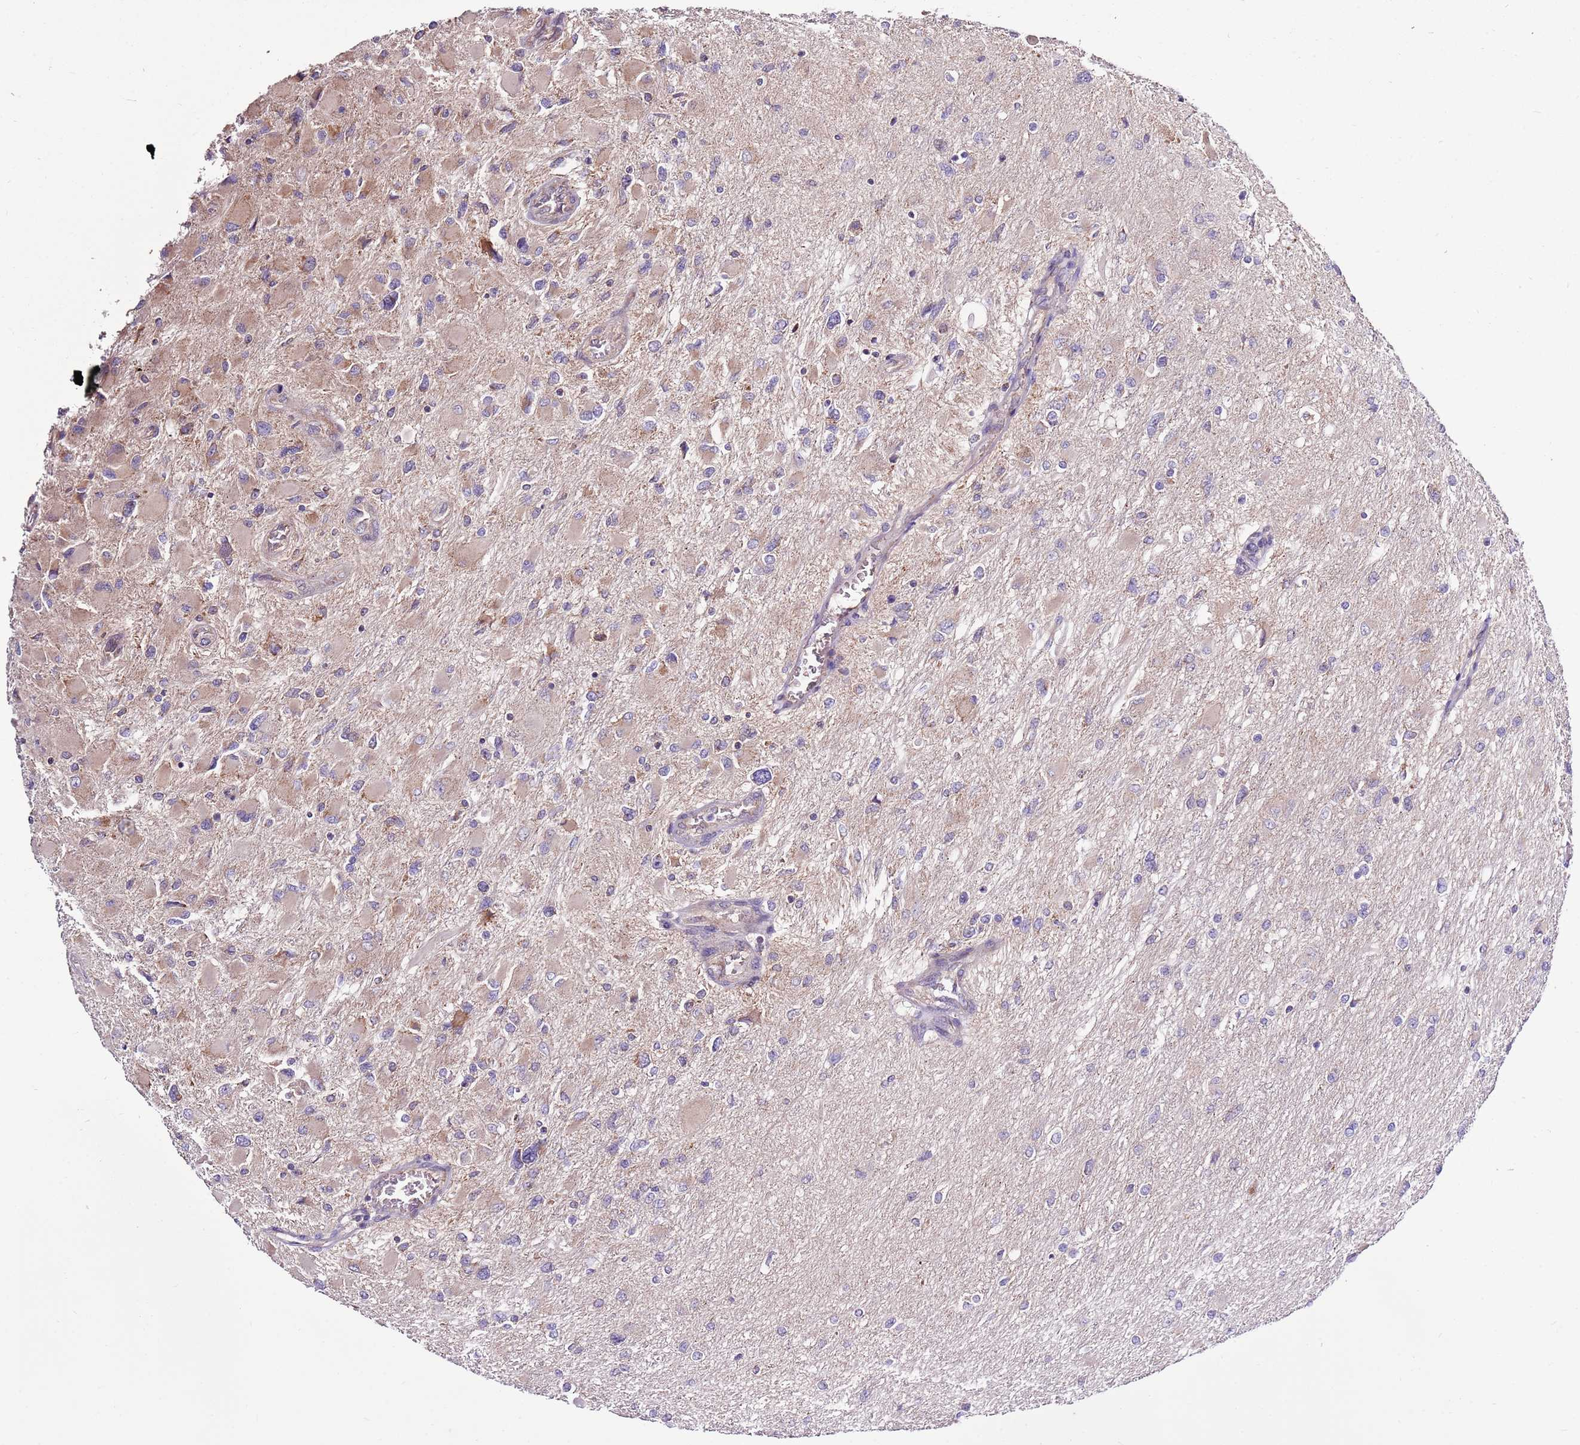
{"staining": {"intensity": "weak", "quantity": "<25%", "location": "cytoplasmic/membranous"}, "tissue": "glioma", "cell_type": "Tumor cells", "image_type": "cancer", "snomed": [{"axis": "morphology", "description": "Glioma, malignant, High grade"}, {"axis": "topography", "description": "Cerebral cortex"}], "caption": "Immunohistochemistry photomicrograph of glioma stained for a protein (brown), which reveals no positivity in tumor cells.", "gene": "SMG1", "patient": {"sex": "female", "age": 36}}